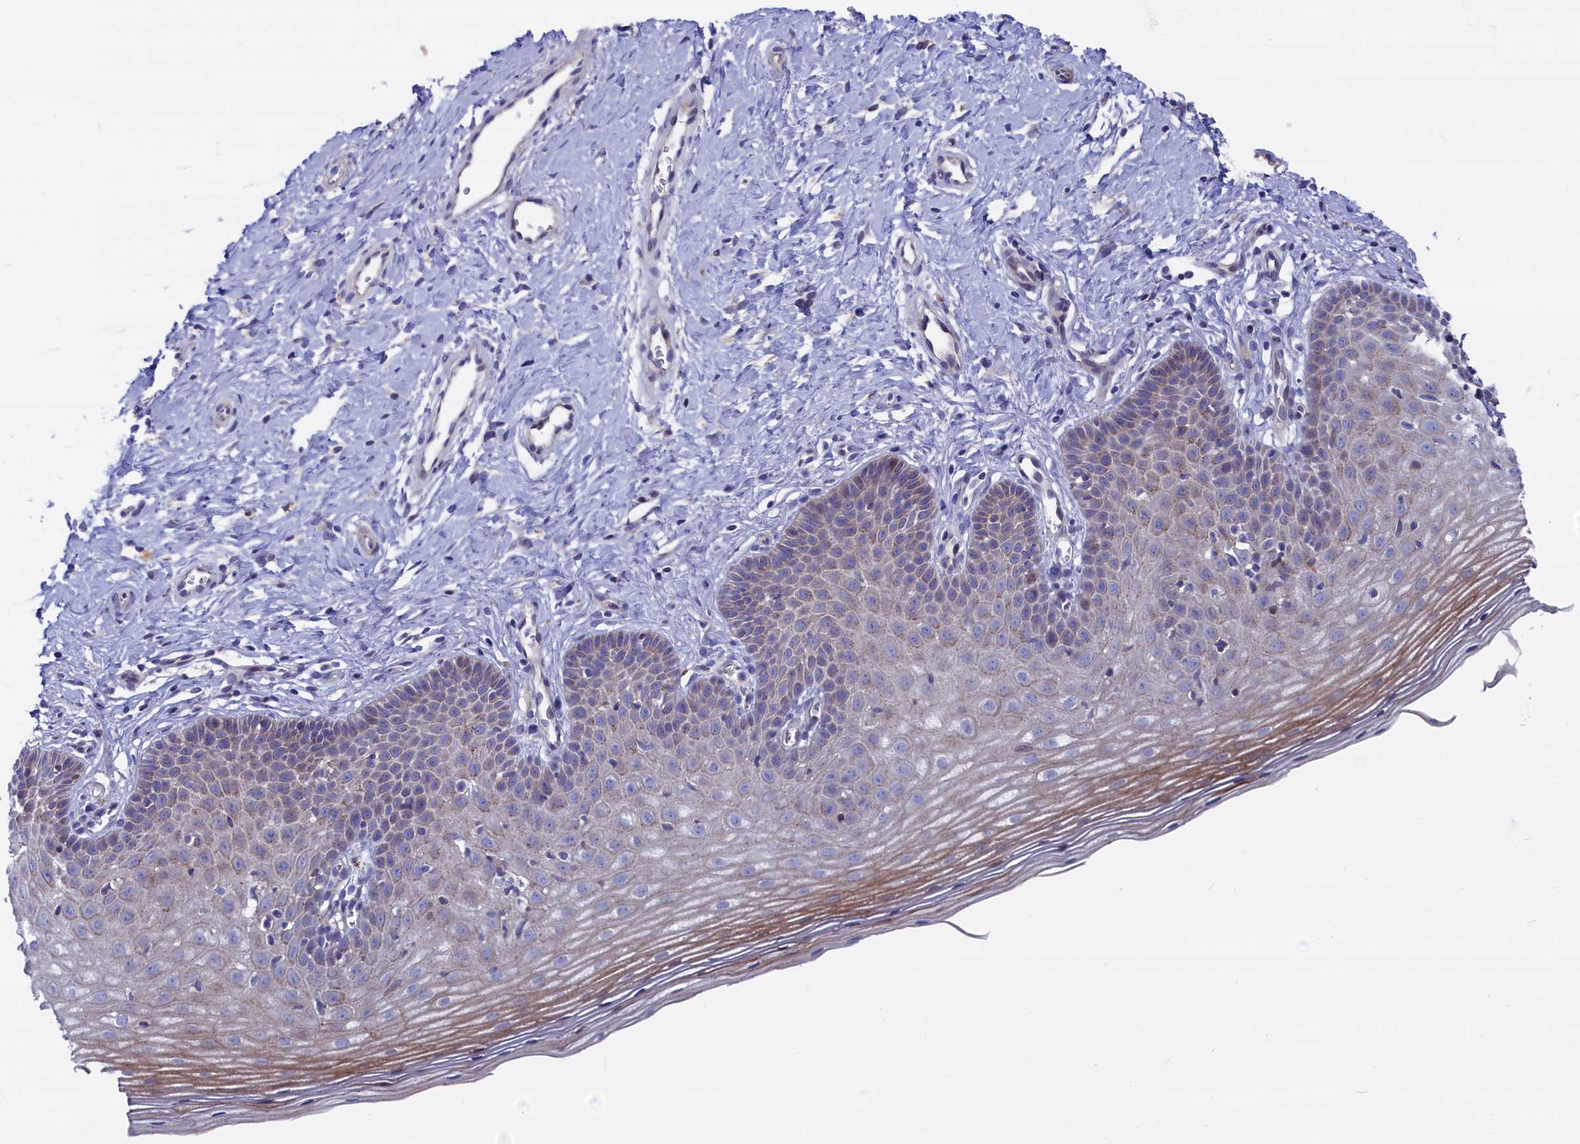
{"staining": {"intensity": "moderate", "quantity": "25%-75%", "location": "cytoplasmic/membranous"}, "tissue": "cervix", "cell_type": "Glandular cells", "image_type": "normal", "snomed": [{"axis": "morphology", "description": "Normal tissue, NOS"}, {"axis": "topography", "description": "Cervix"}], "caption": "Brown immunohistochemical staining in normal cervix demonstrates moderate cytoplasmic/membranous expression in about 25%-75% of glandular cells.", "gene": "NUDT7", "patient": {"sex": "female", "age": 36}}